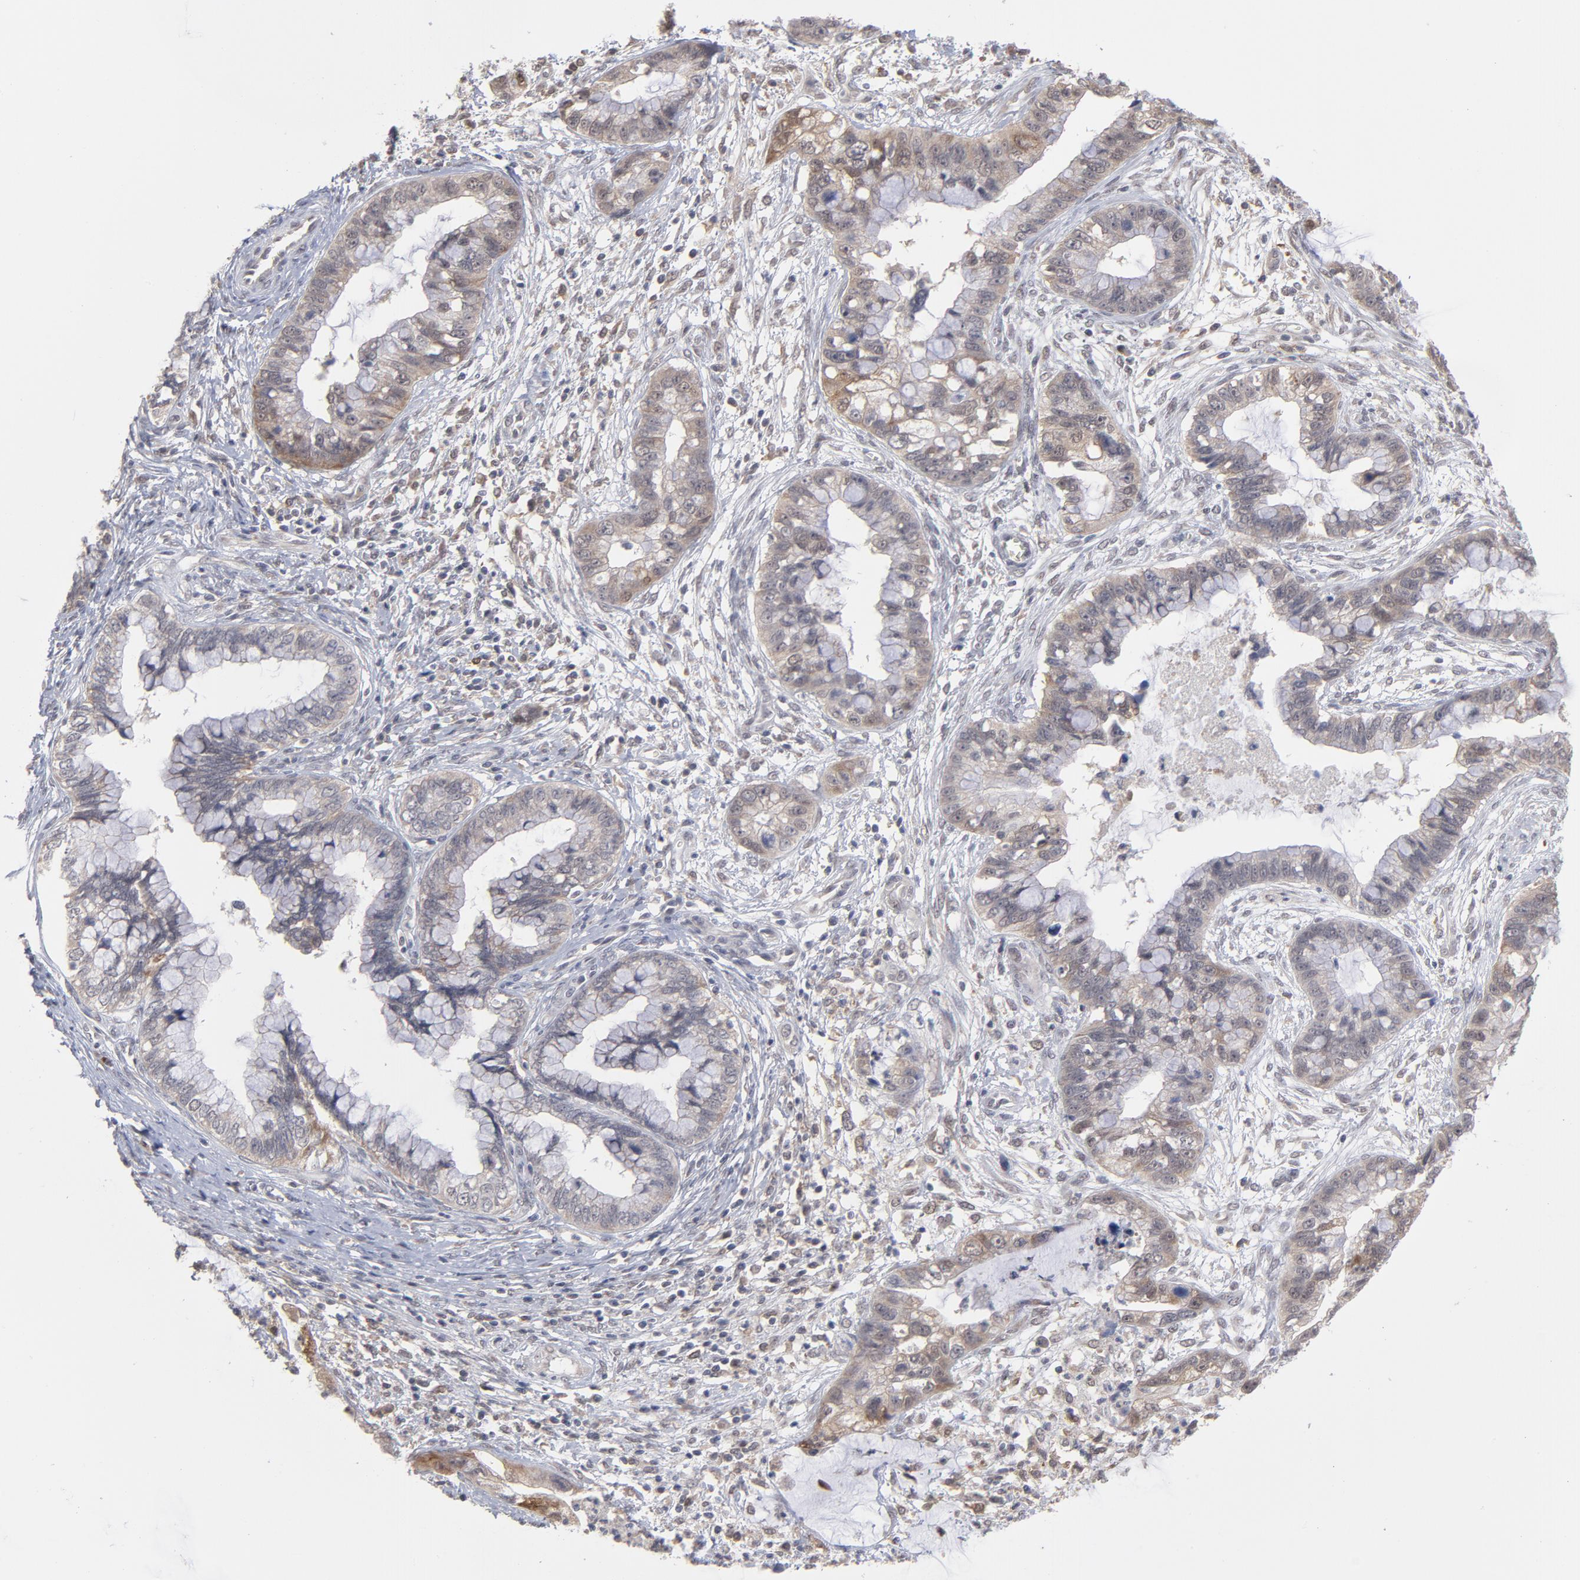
{"staining": {"intensity": "moderate", "quantity": "<25%", "location": "cytoplasmic/membranous"}, "tissue": "cervical cancer", "cell_type": "Tumor cells", "image_type": "cancer", "snomed": [{"axis": "morphology", "description": "Adenocarcinoma, NOS"}, {"axis": "topography", "description": "Cervix"}], "caption": "Tumor cells display low levels of moderate cytoplasmic/membranous expression in approximately <25% of cells in human cervical cancer. (Brightfield microscopy of DAB IHC at high magnification).", "gene": "OAS1", "patient": {"sex": "female", "age": 44}}